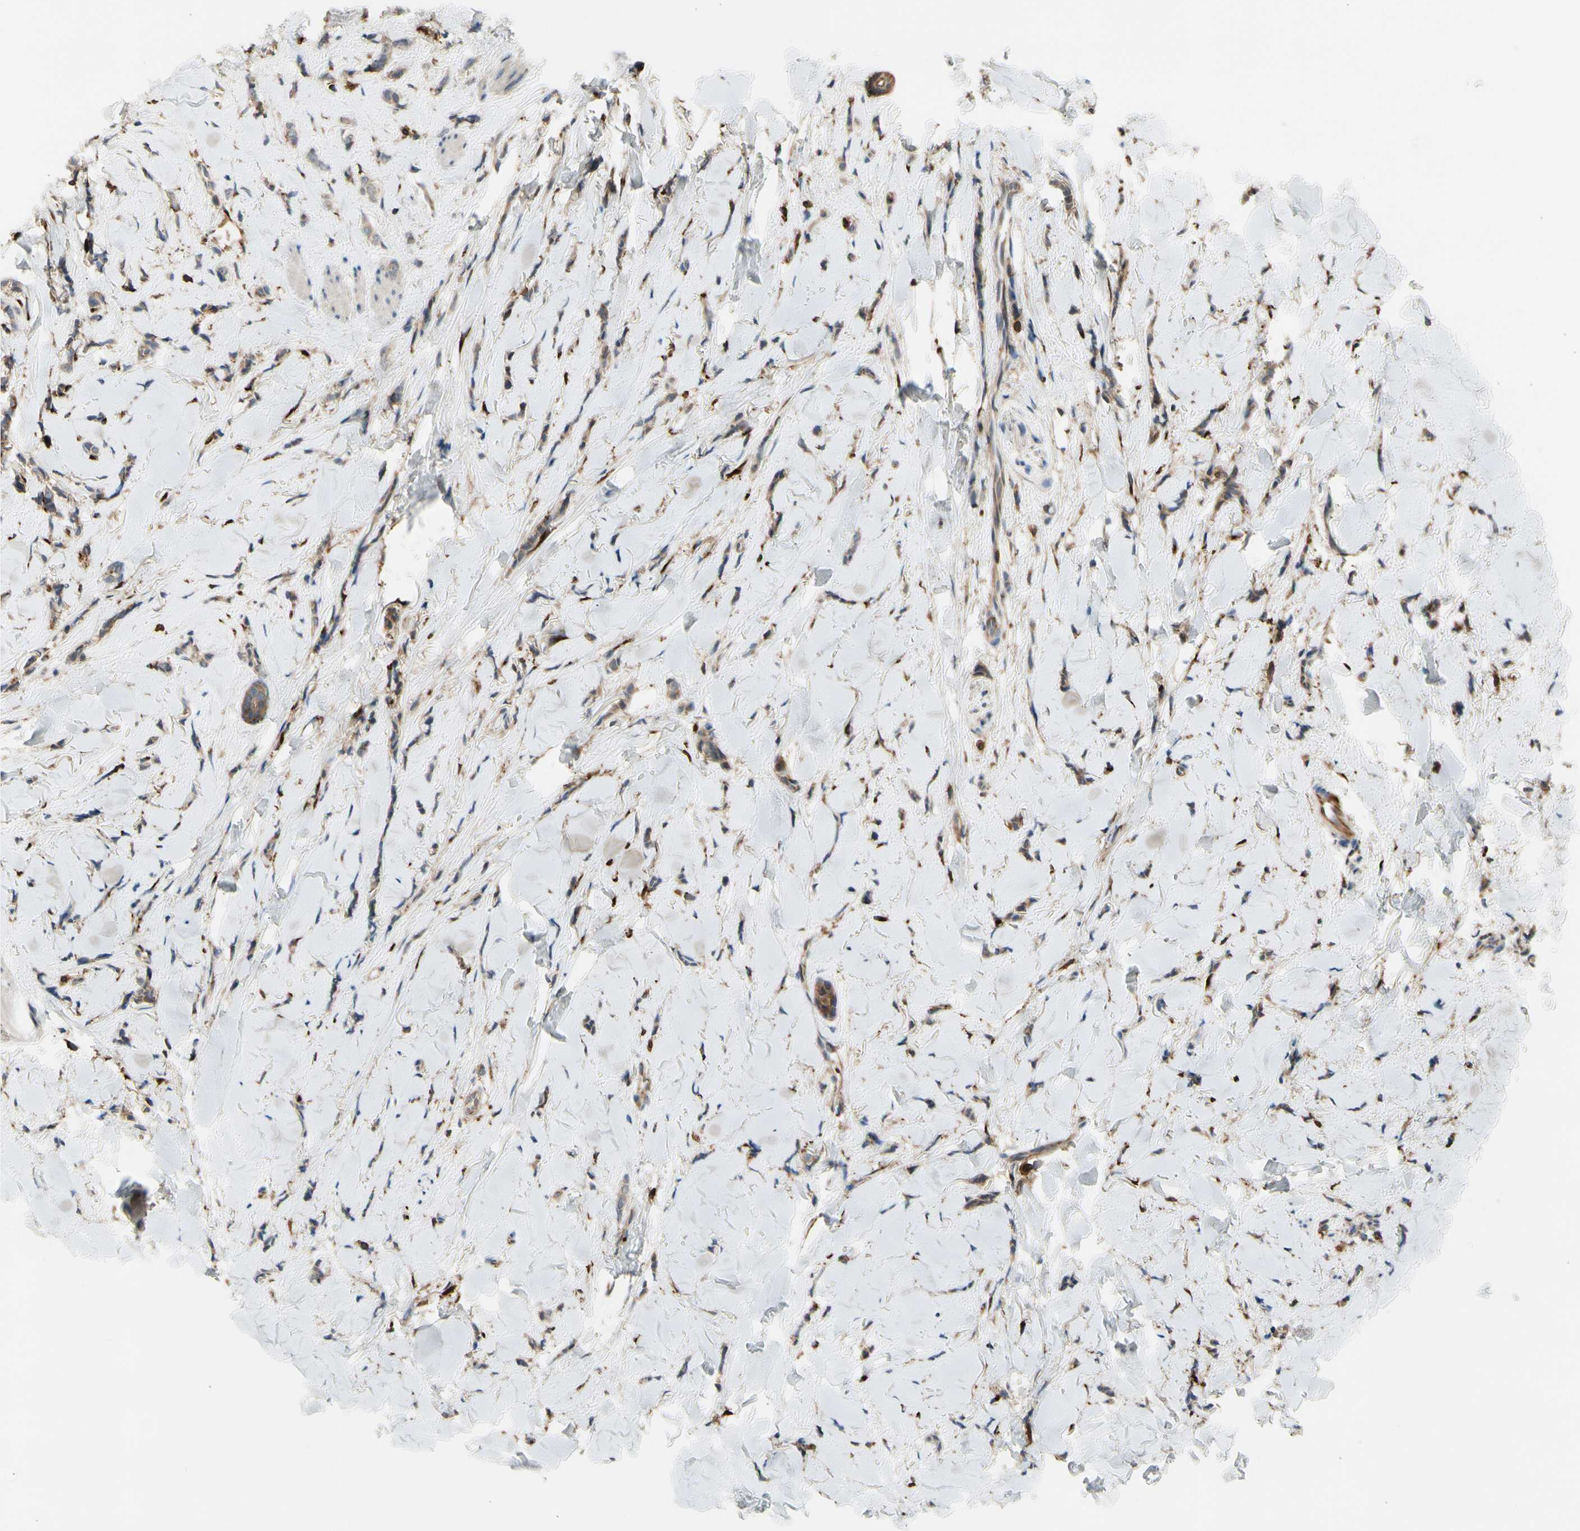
{"staining": {"intensity": "weak", "quantity": "25%-75%", "location": "cytoplasmic/membranous"}, "tissue": "breast cancer", "cell_type": "Tumor cells", "image_type": "cancer", "snomed": [{"axis": "morphology", "description": "Lobular carcinoma"}, {"axis": "topography", "description": "Skin"}, {"axis": "topography", "description": "Breast"}], "caption": "Human breast lobular carcinoma stained with a brown dye reveals weak cytoplasmic/membranous positive staining in approximately 25%-75% of tumor cells.", "gene": "GALNT5", "patient": {"sex": "female", "age": 46}}